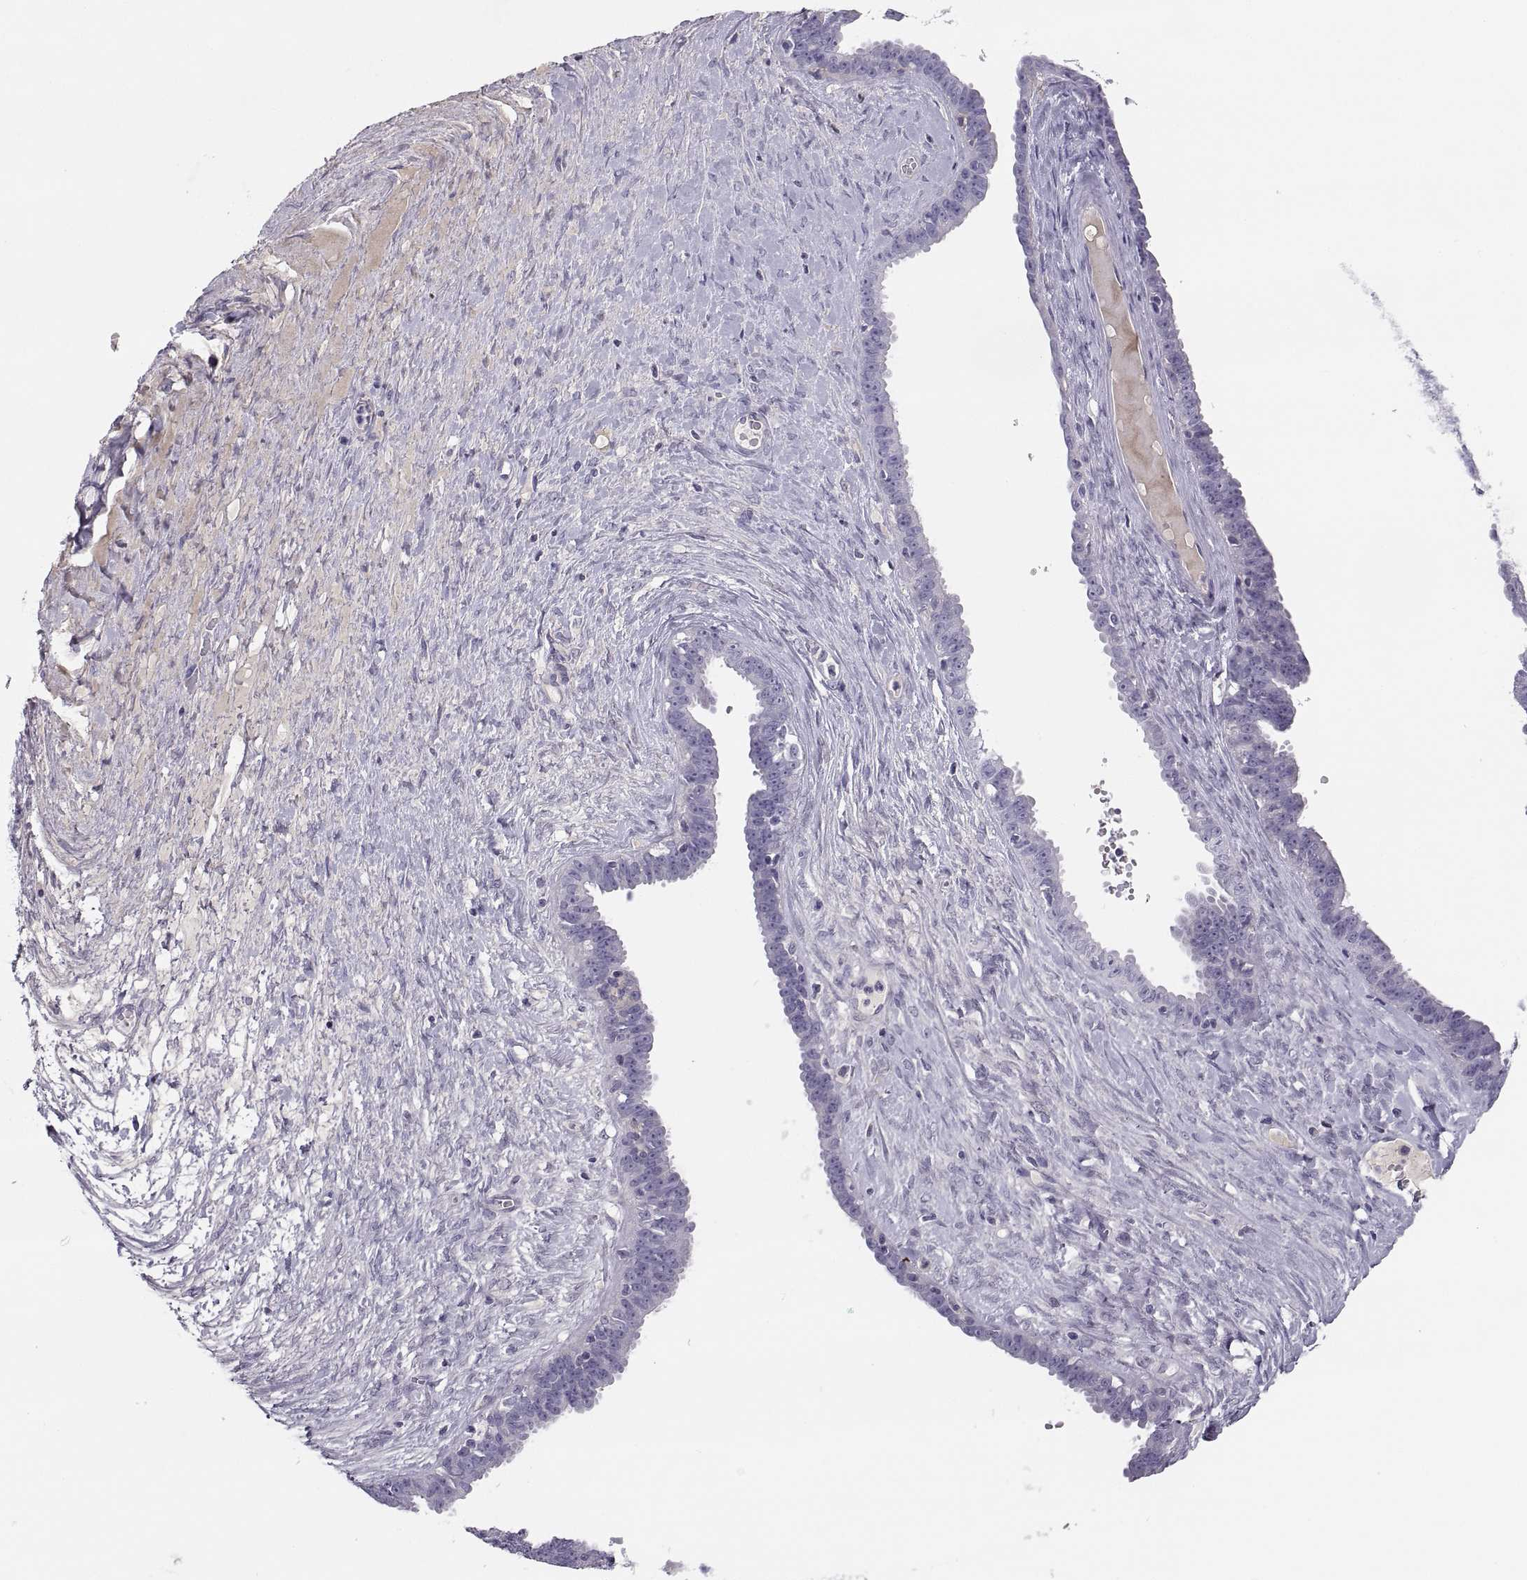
{"staining": {"intensity": "negative", "quantity": "none", "location": "none"}, "tissue": "ovarian cancer", "cell_type": "Tumor cells", "image_type": "cancer", "snomed": [{"axis": "morphology", "description": "Cystadenocarcinoma, serous, NOS"}, {"axis": "topography", "description": "Ovary"}], "caption": "A histopathology image of ovarian serous cystadenocarcinoma stained for a protein reveals no brown staining in tumor cells. (DAB (3,3'-diaminobenzidine) immunohistochemistry (IHC), high magnification).", "gene": "MAGEB2", "patient": {"sex": "female", "age": 71}}